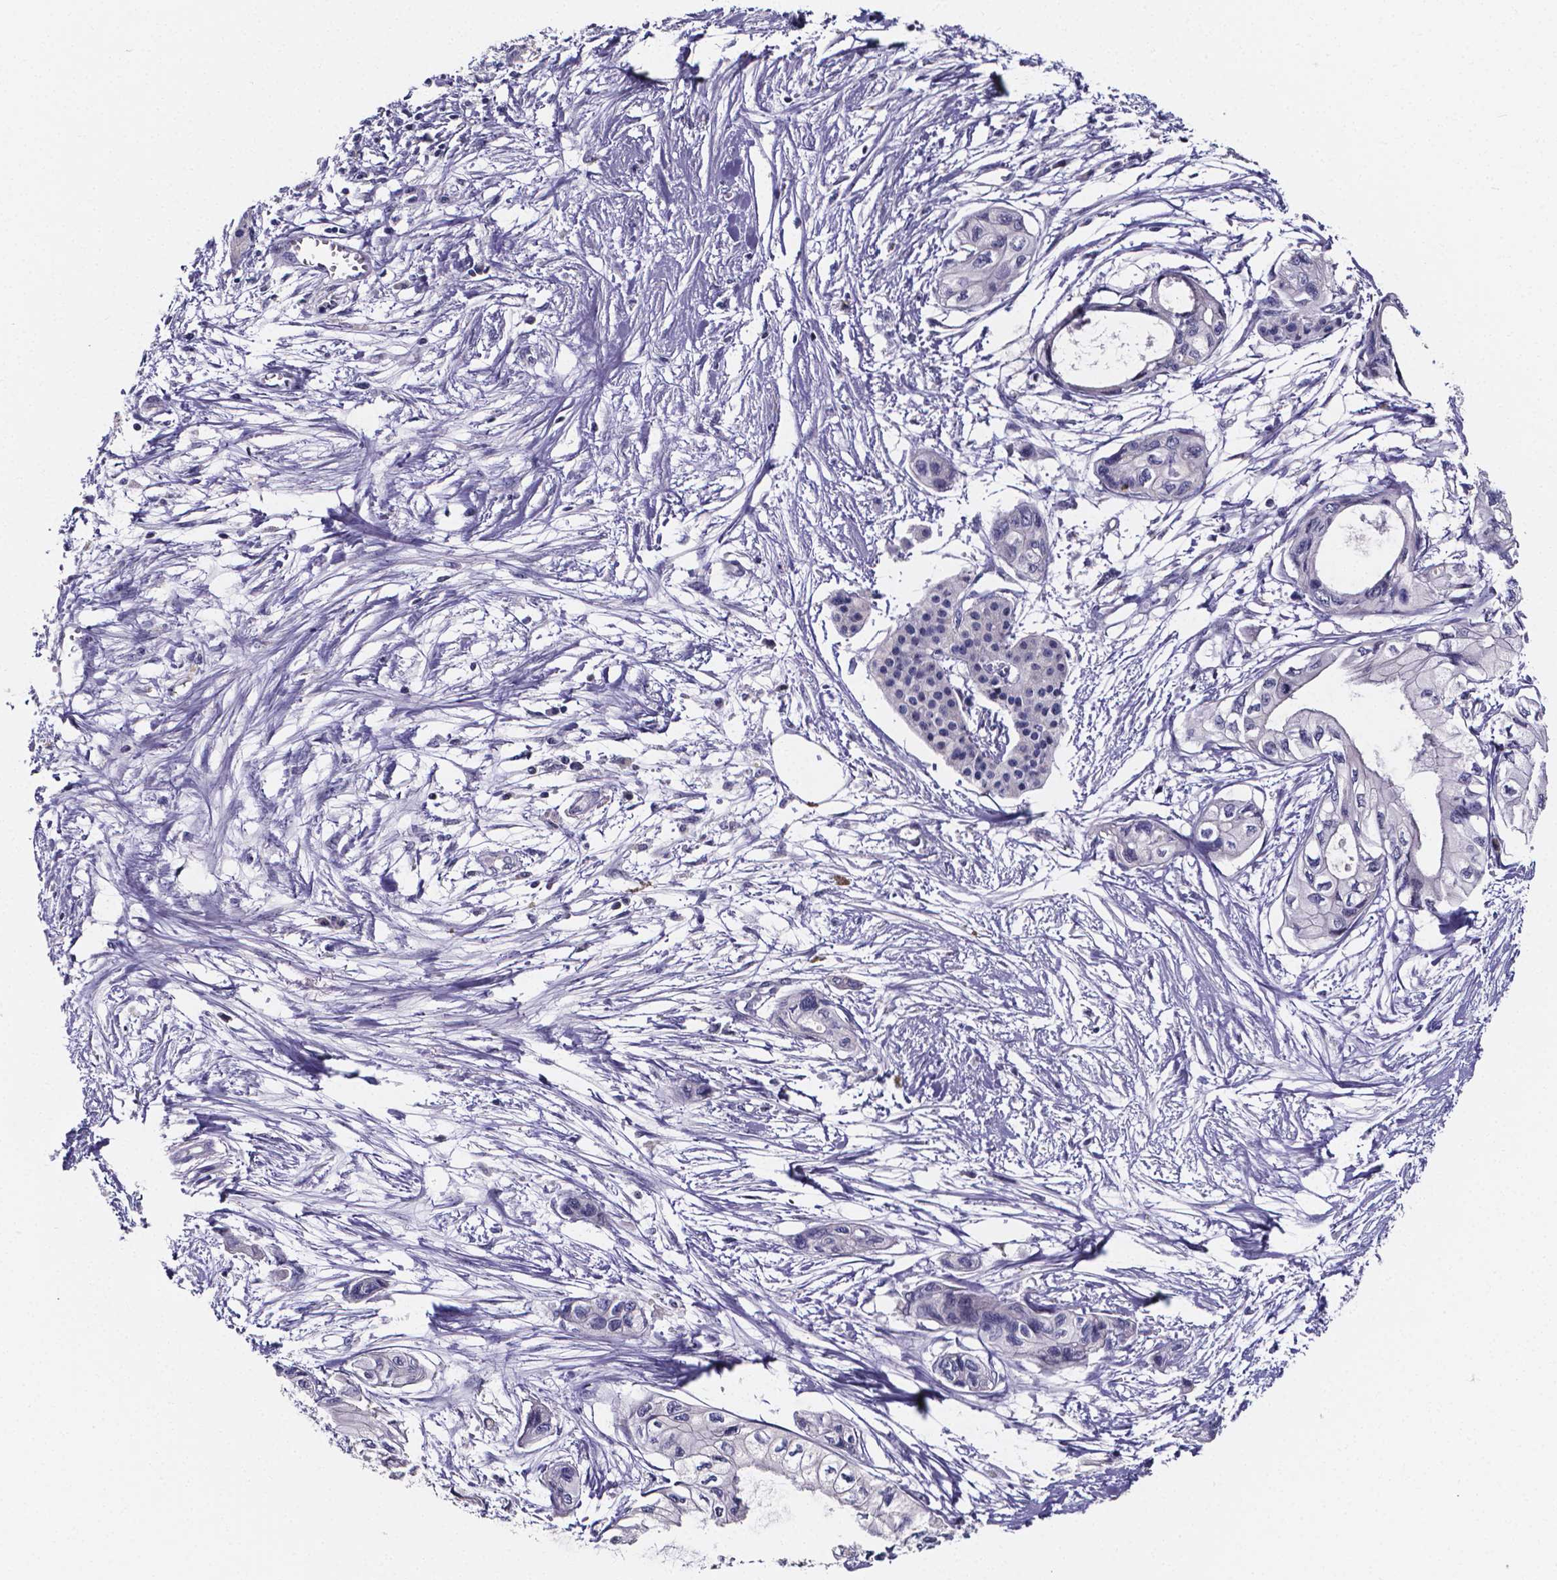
{"staining": {"intensity": "negative", "quantity": "none", "location": "none"}, "tissue": "pancreatic cancer", "cell_type": "Tumor cells", "image_type": "cancer", "snomed": [{"axis": "morphology", "description": "Adenocarcinoma, NOS"}, {"axis": "topography", "description": "Pancreas"}], "caption": "The micrograph reveals no significant positivity in tumor cells of pancreatic cancer (adenocarcinoma).", "gene": "IZUMO1", "patient": {"sex": "female", "age": 76}}